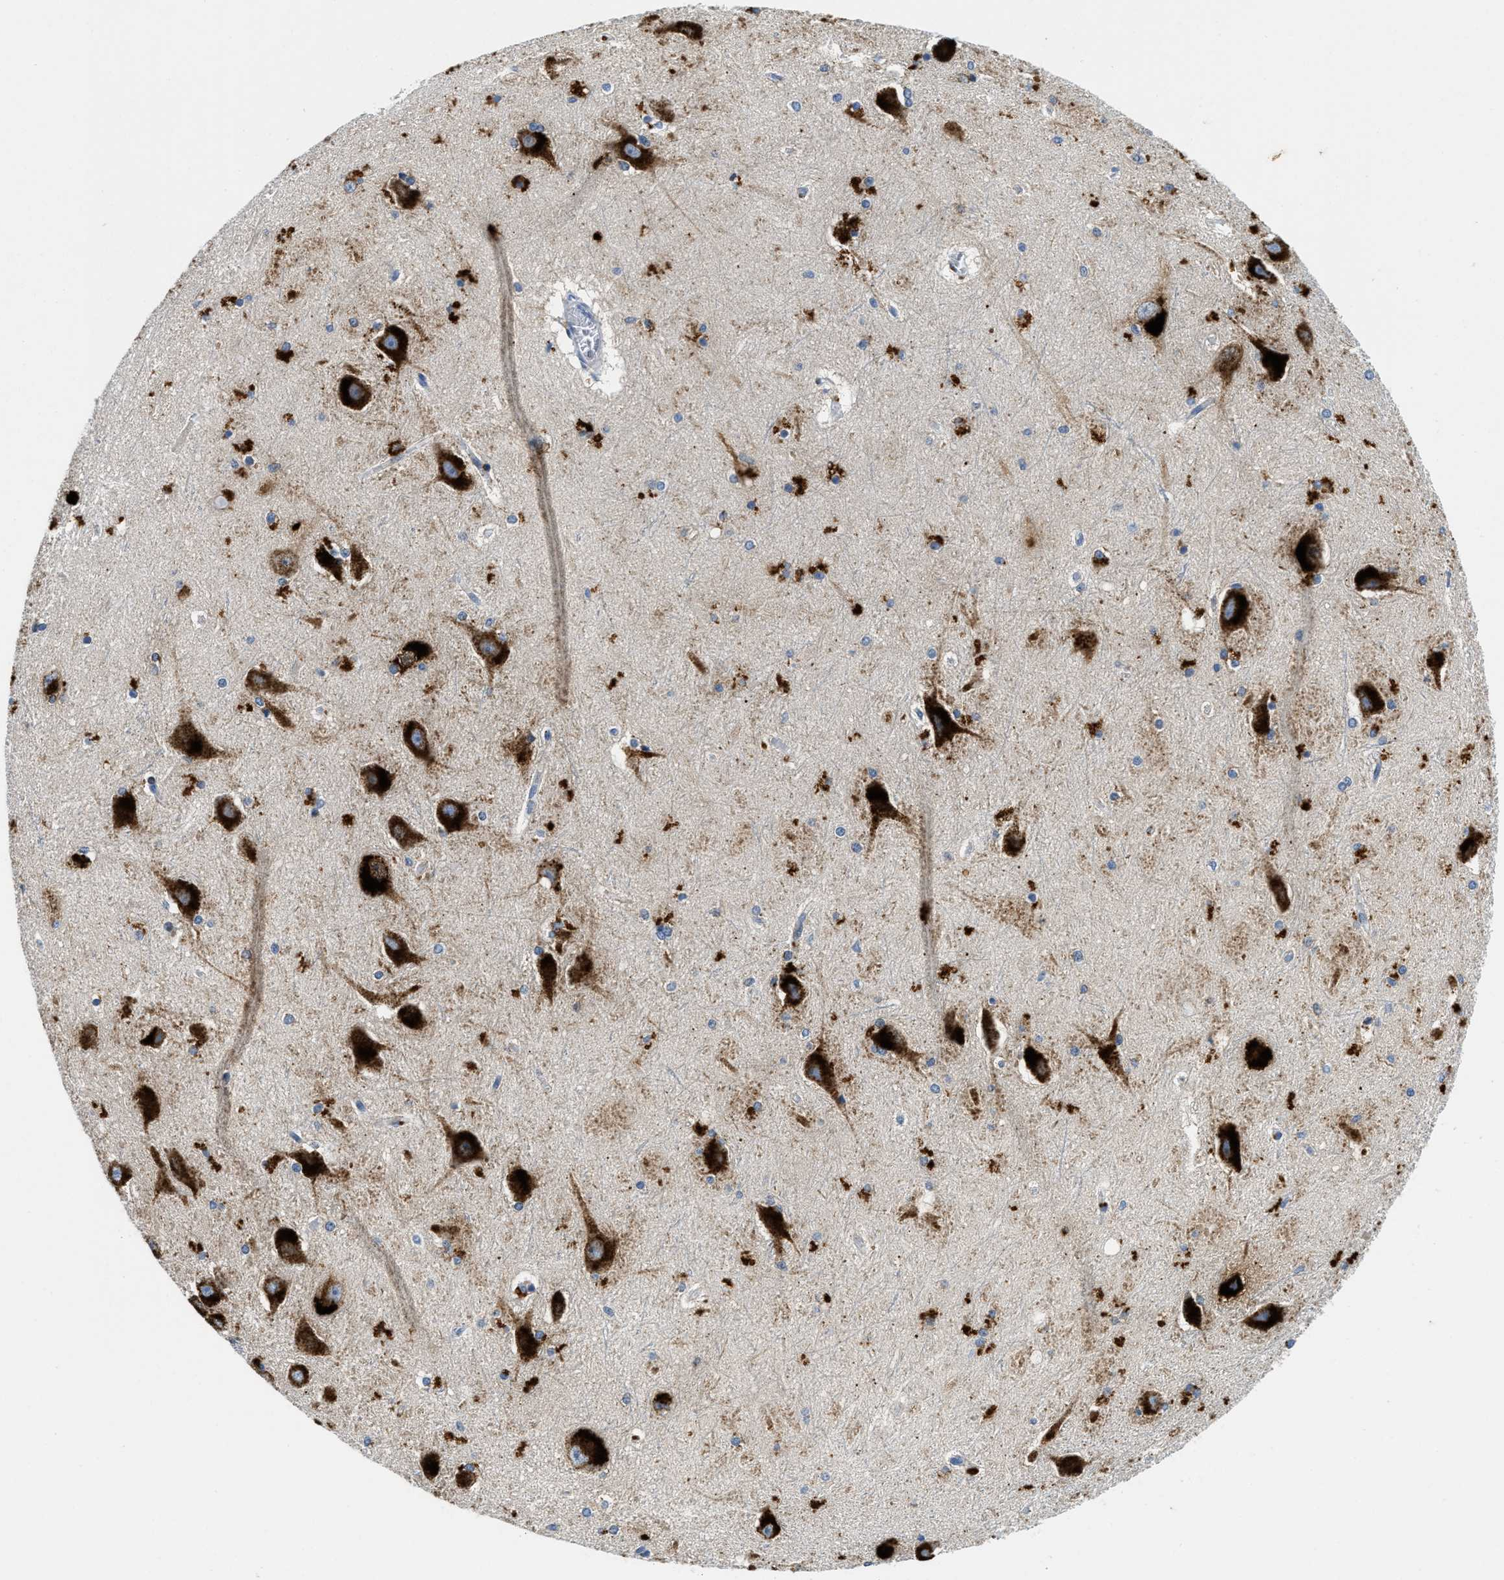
{"staining": {"intensity": "strong", "quantity": "<25%", "location": "cytoplasmic/membranous"}, "tissue": "hippocampus", "cell_type": "Glial cells", "image_type": "normal", "snomed": [{"axis": "morphology", "description": "Normal tissue, NOS"}, {"axis": "topography", "description": "Hippocampus"}], "caption": "About <25% of glial cells in benign hippocampus demonstrate strong cytoplasmic/membranous protein staining as visualized by brown immunohistochemical staining.", "gene": "TSPAN3", "patient": {"sex": "female", "age": 19}}